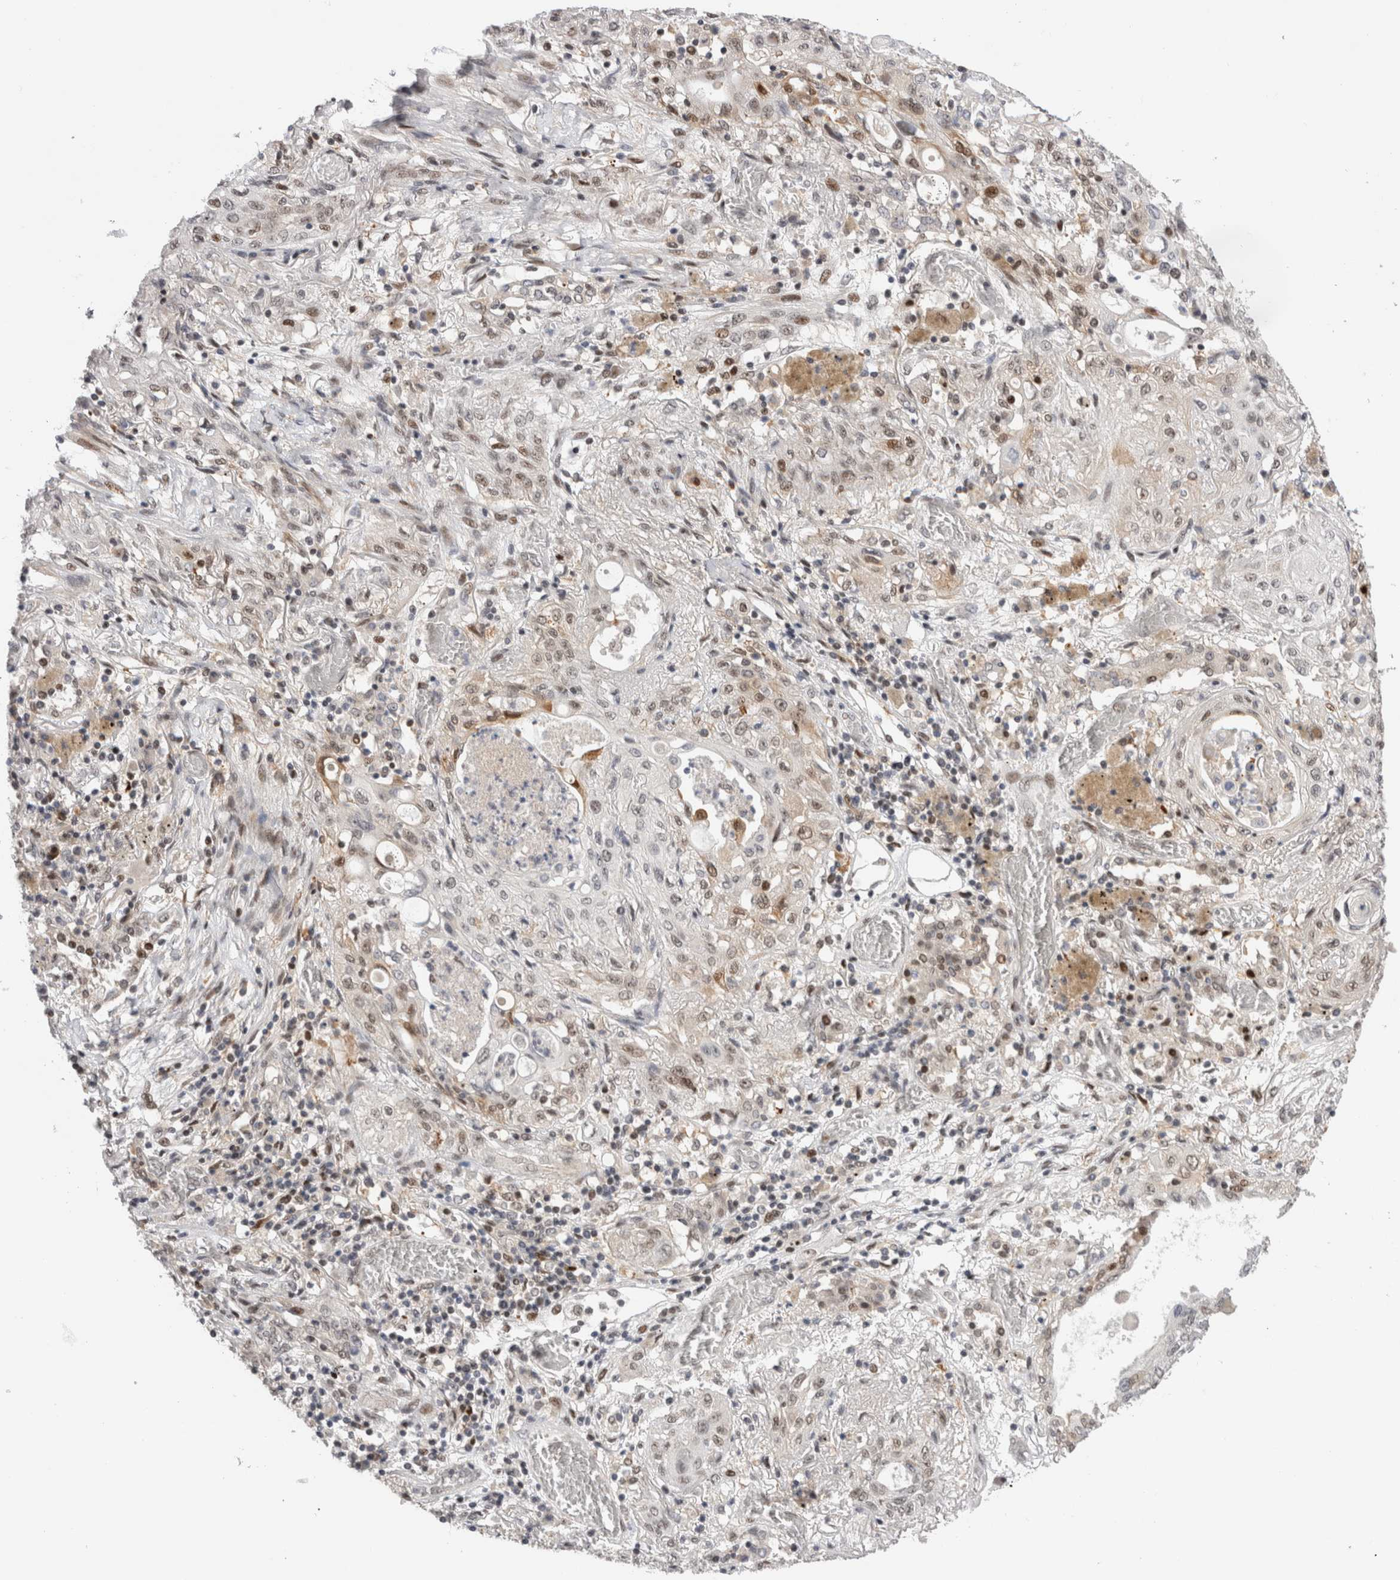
{"staining": {"intensity": "weak", "quantity": "25%-75%", "location": "nuclear"}, "tissue": "lung cancer", "cell_type": "Tumor cells", "image_type": "cancer", "snomed": [{"axis": "morphology", "description": "Squamous cell carcinoma, NOS"}, {"axis": "topography", "description": "Lung"}], "caption": "High-magnification brightfield microscopy of lung cancer (squamous cell carcinoma) stained with DAB (brown) and counterstained with hematoxylin (blue). tumor cells exhibit weak nuclear expression is identified in about25%-75% of cells.", "gene": "ZNF521", "patient": {"sex": "female", "age": 47}}